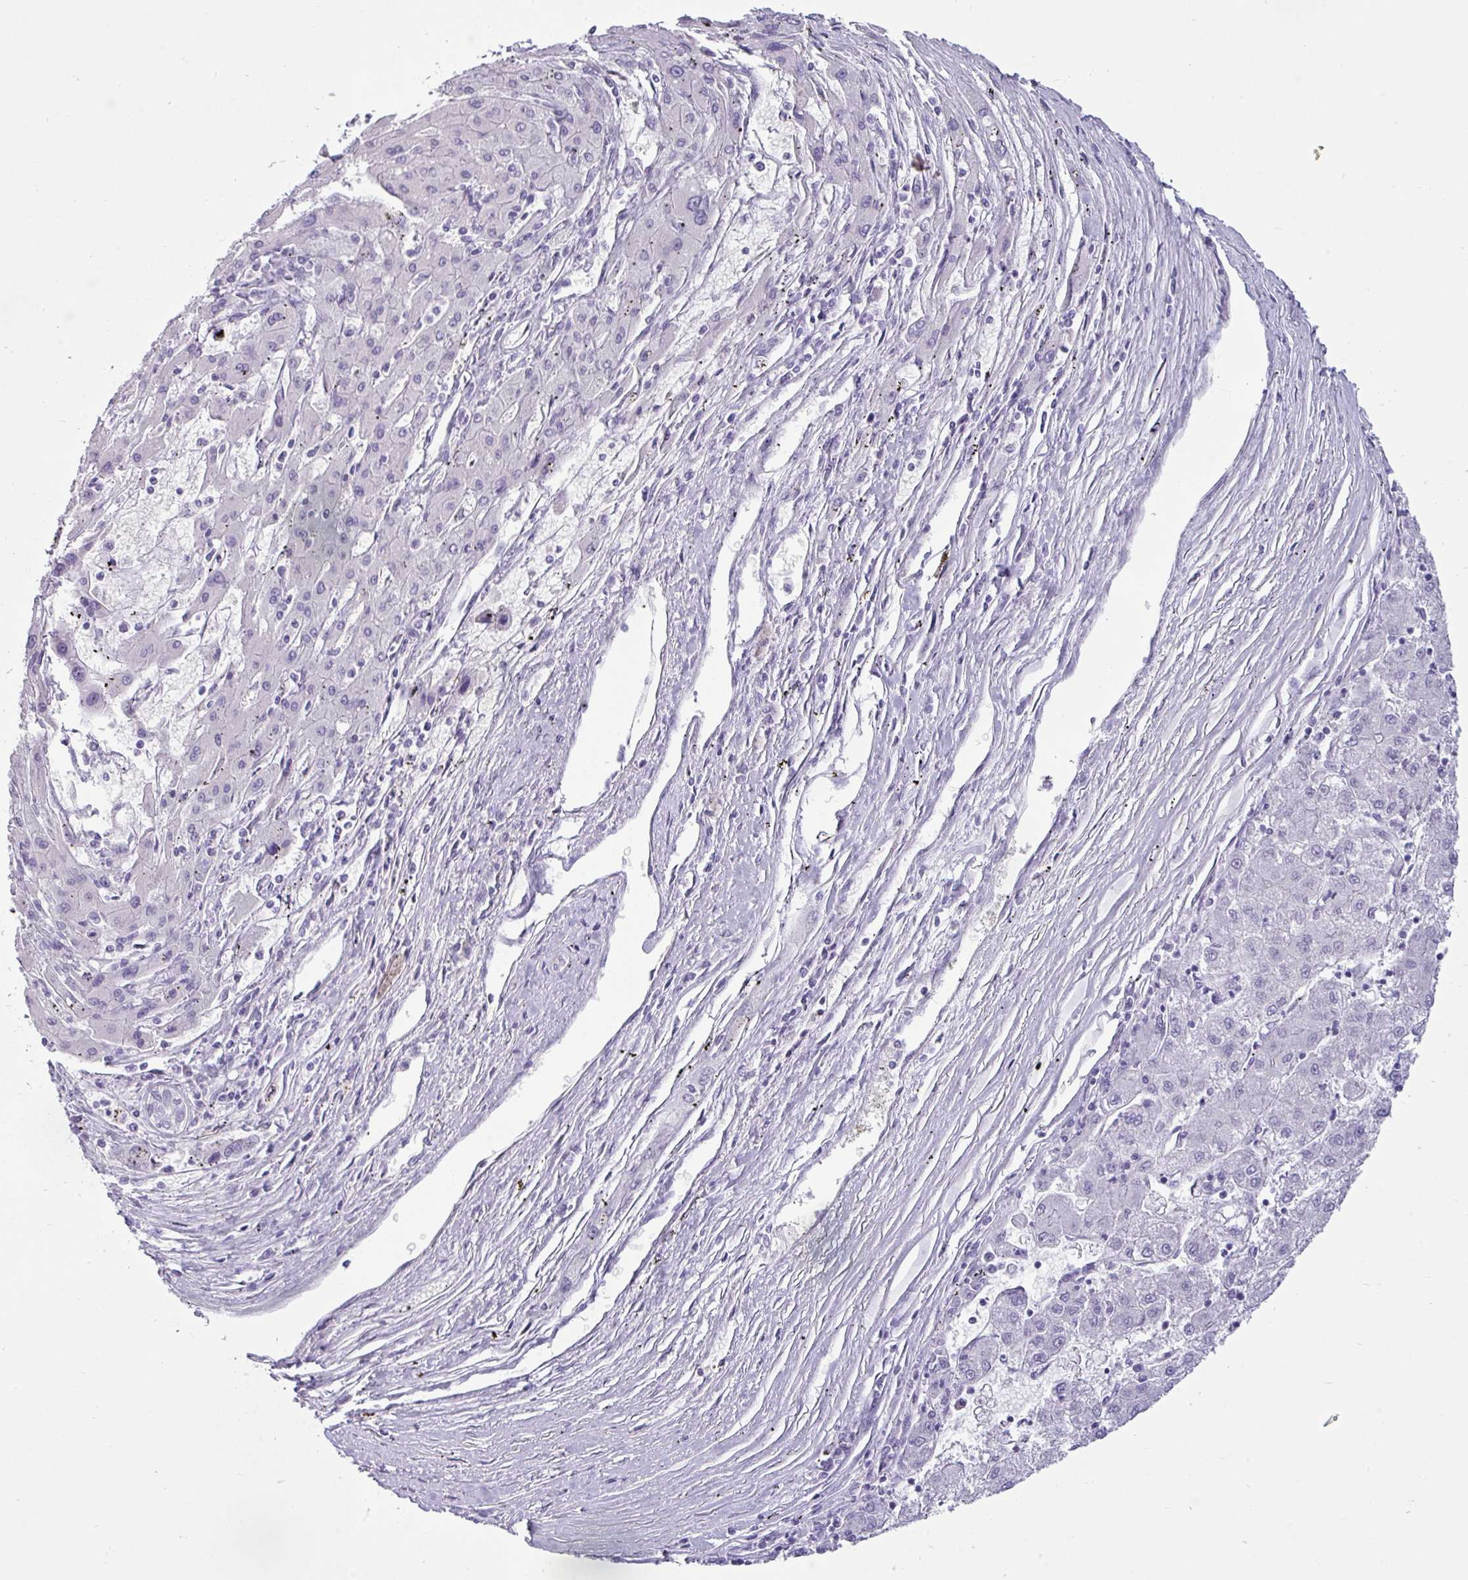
{"staining": {"intensity": "negative", "quantity": "none", "location": "none"}, "tissue": "liver cancer", "cell_type": "Tumor cells", "image_type": "cancer", "snomed": [{"axis": "morphology", "description": "Carcinoma, Hepatocellular, NOS"}, {"axis": "topography", "description": "Liver"}], "caption": "This is a histopathology image of immunohistochemistry staining of liver cancer (hepatocellular carcinoma), which shows no staining in tumor cells.", "gene": "VCX2", "patient": {"sex": "male", "age": 72}}